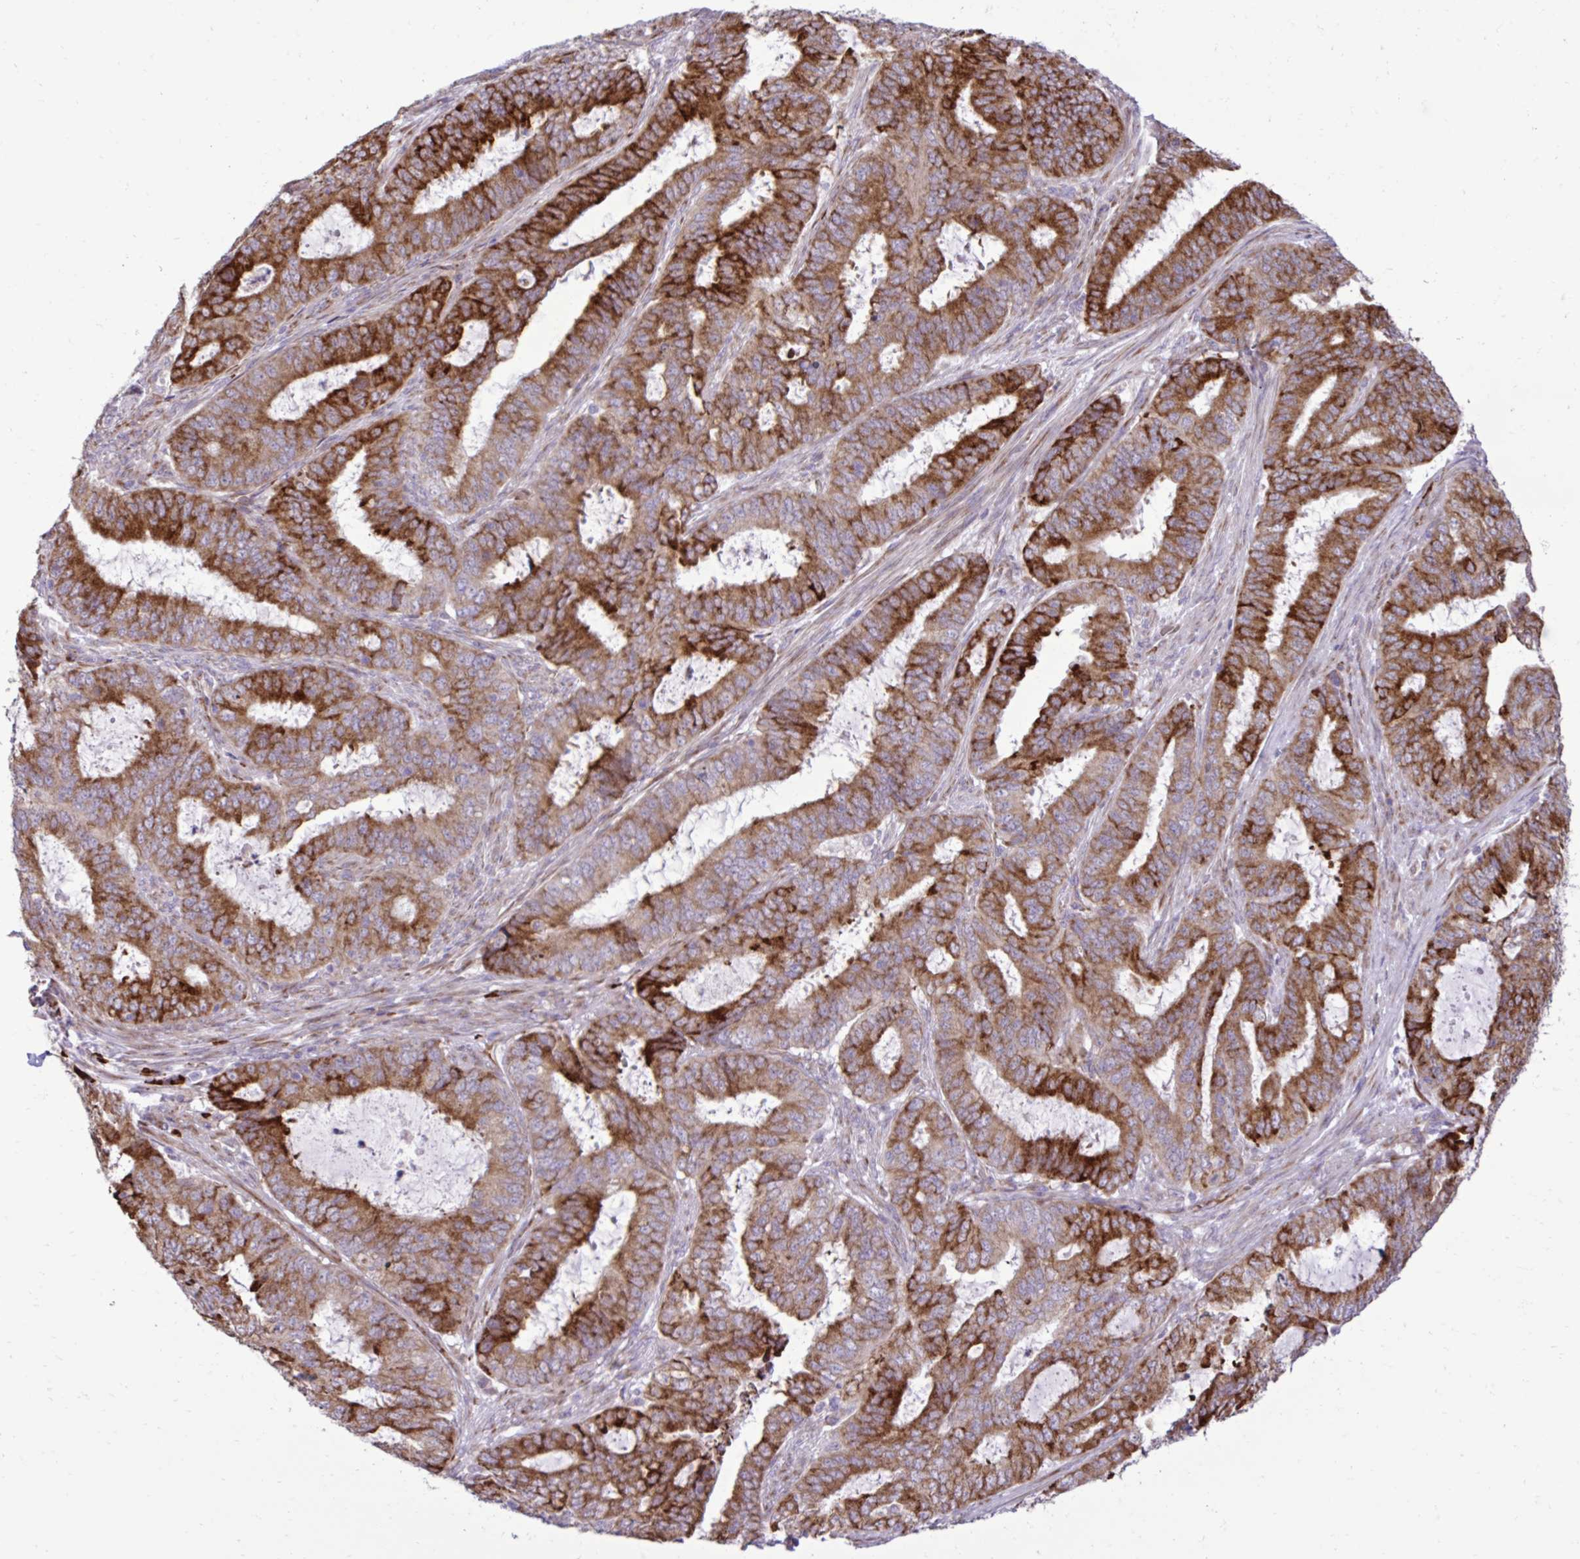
{"staining": {"intensity": "strong", "quantity": ">75%", "location": "cytoplasmic/membranous"}, "tissue": "endometrial cancer", "cell_type": "Tumor cells", "image_type": "cancer", "snomed": [{"axis": "morphology", "description": "Adenocarcinoma, NOS"}, {"axis": "topography", "description": "Endometrium"}], "caption": "Tumor cells demonstrate strong cytoplasmic/membranous staining in approximately >75% of cells in endometrial adenocarcinoma.", "gene": "LIMS1", "patient": {"sex": "female", "age": 51}}